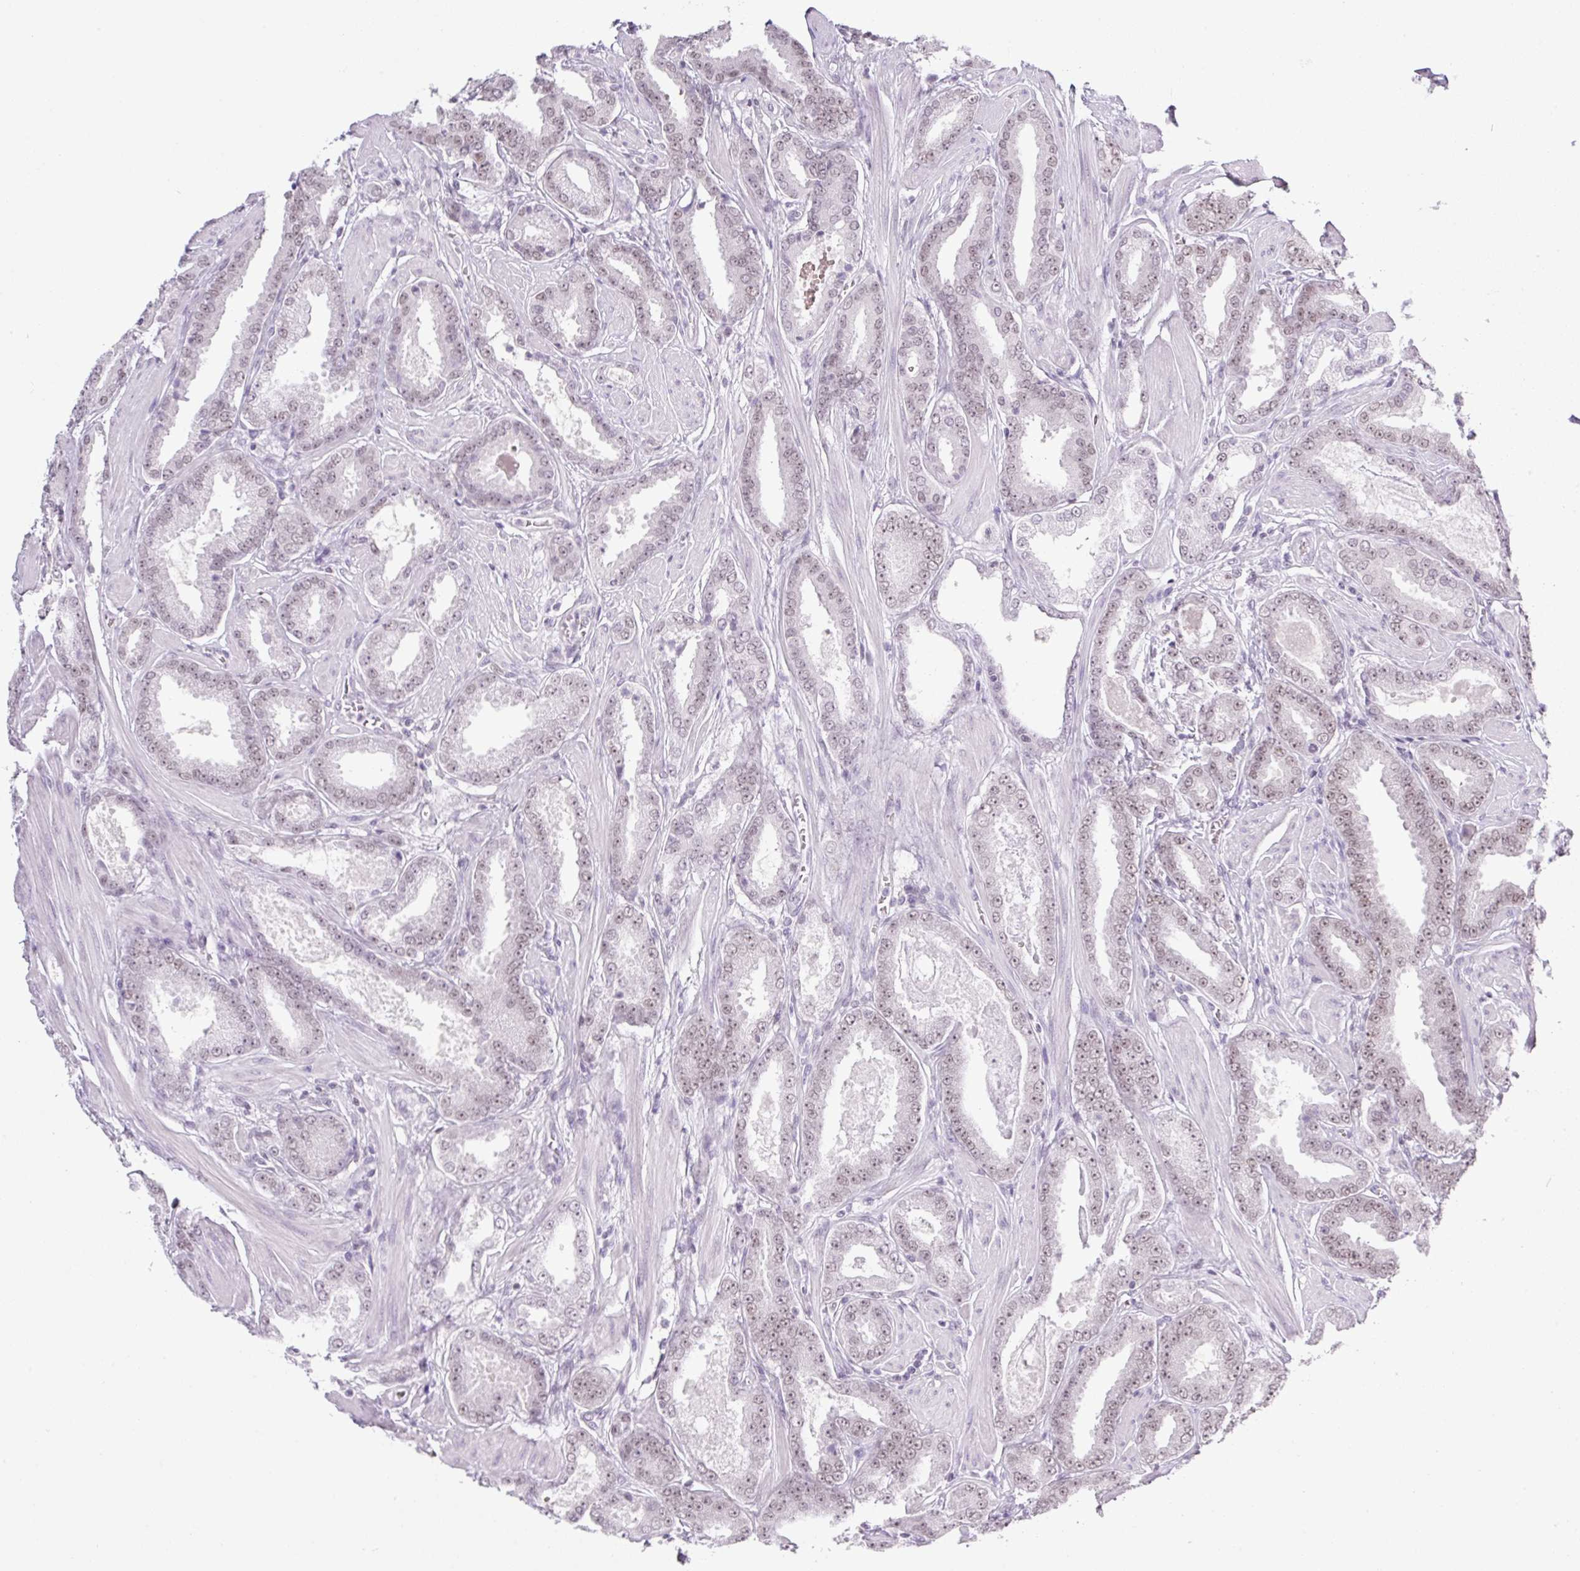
{"staining": {"intensity": "weak", "quantity": "<25%", "location": "nuclear"}, "tissue": "prostate cancer", "cell_type": "Tumor cells", "image_type": "cancer", "snomed": [{"axis": "morphology", "description": "Adenocarcinoma, Low grade"}, {"axis": "topography", "description": "Prostate"}], "caption": "Immunohistochemistry (IHC) of human prostate cancer displays no expression in tumor cells. Brightfield microscopy of IHC stained with DAB (3,3'-diaminobenzidine) (brown) and hematoxylin (blue), captured at high magnification.", "gene": "TLE3", "patient": {"sex": "male", "age": 42}}